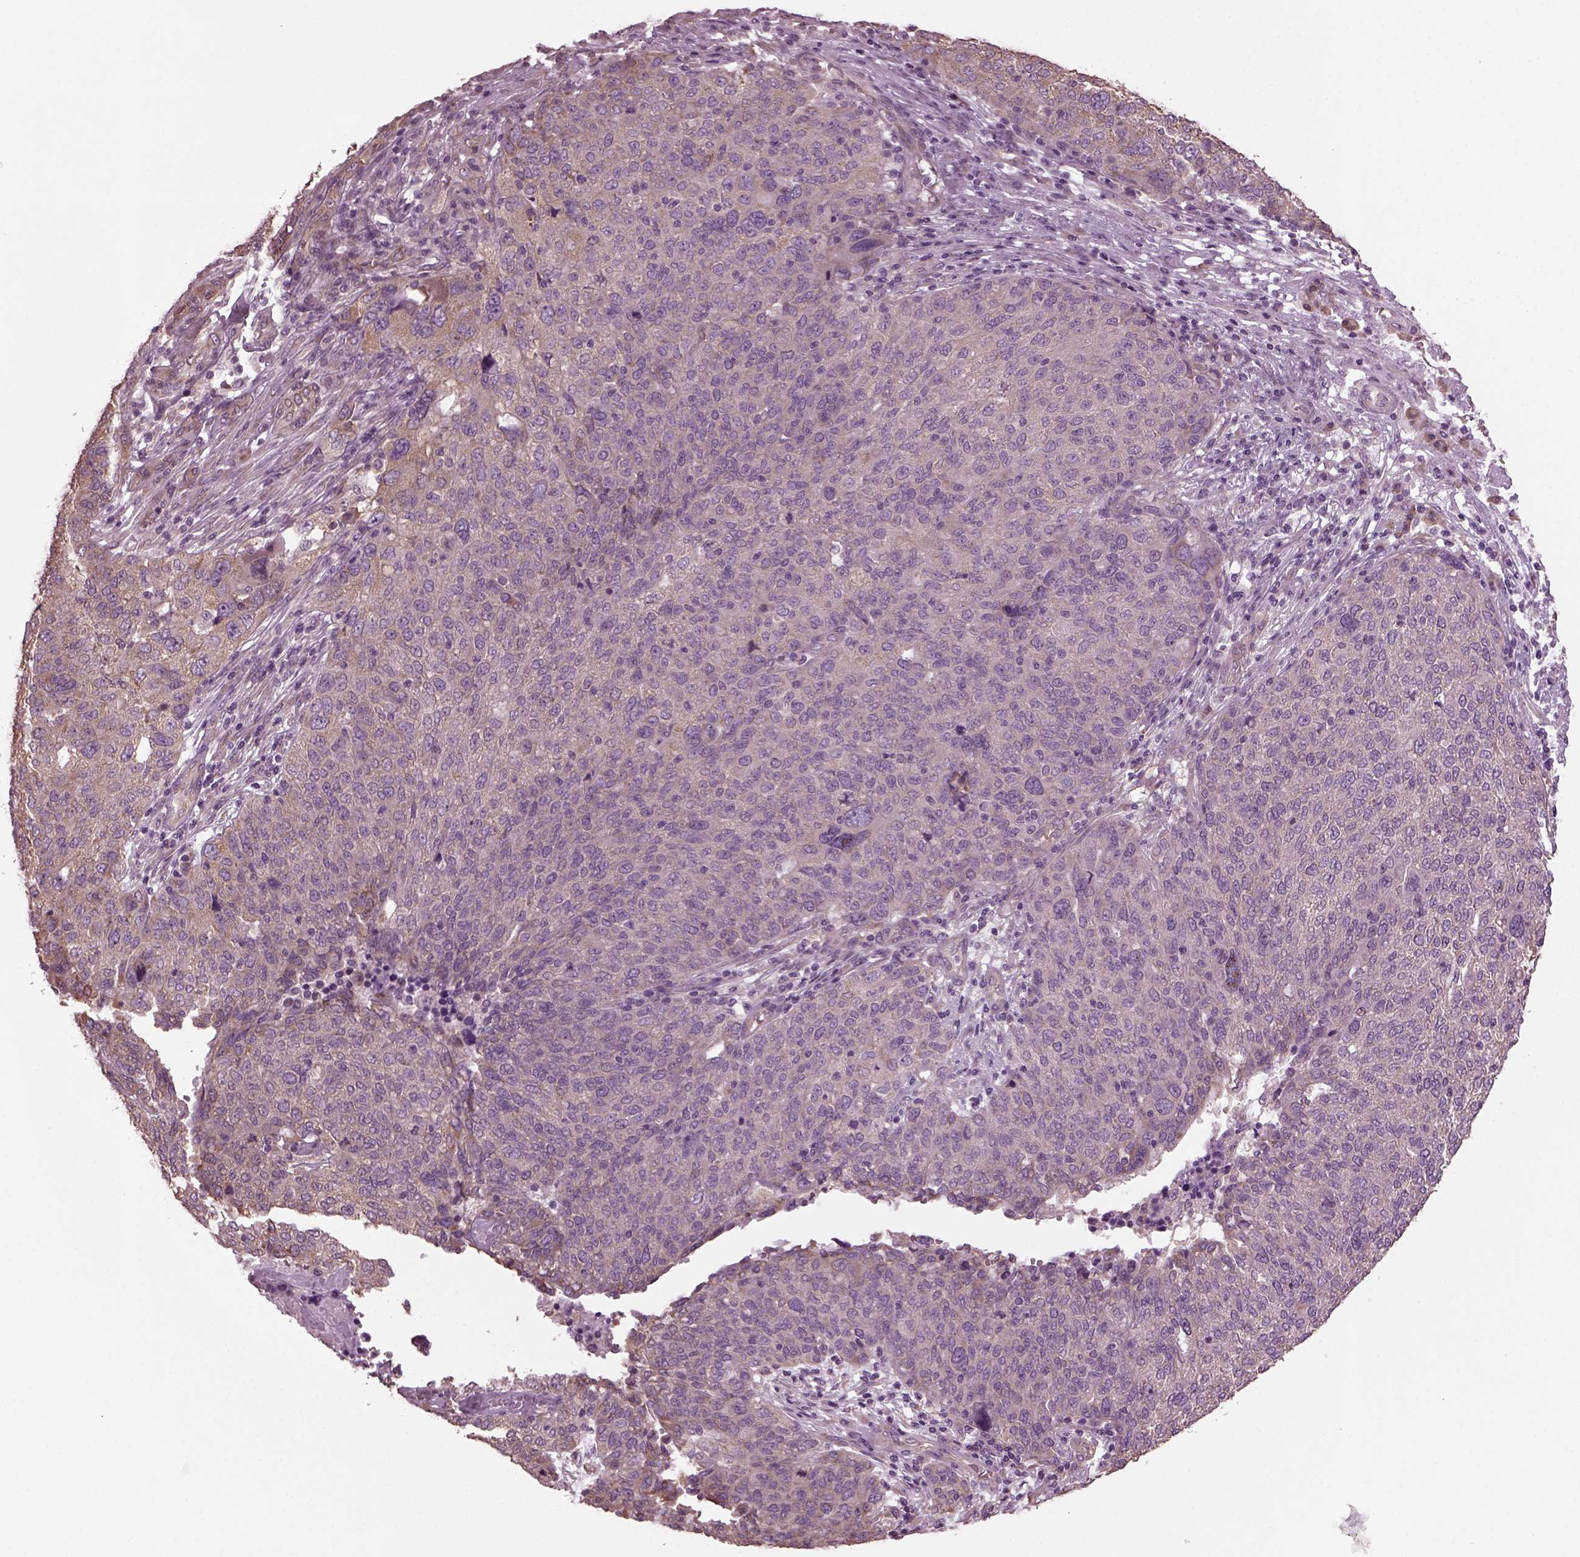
{"staining": {"intensity": "weak", "quantity": "25%-75%", "location": "cytoplasmic/membranous"}, "tissue": "ovarian cancer", "cell_type": "Tumor cells", "image_type": "cancer", "snomed": [{"axis": "morphology", "description": "Carcinoma, endometroid"}, {"axis": "topography", "description": "Ovary"}], "caption": "Ovarian cancer (endometroid carcinoma) was stained to show a protein in brown. There is low levels of weak cytoplasmic/membranous staining in approximately 25%-75% of tumor cells. (Brightfield microscopy of DAB IHC at high magnification).", "gene": "CABP5", "patient": {"sex": "female", "age": 58}}